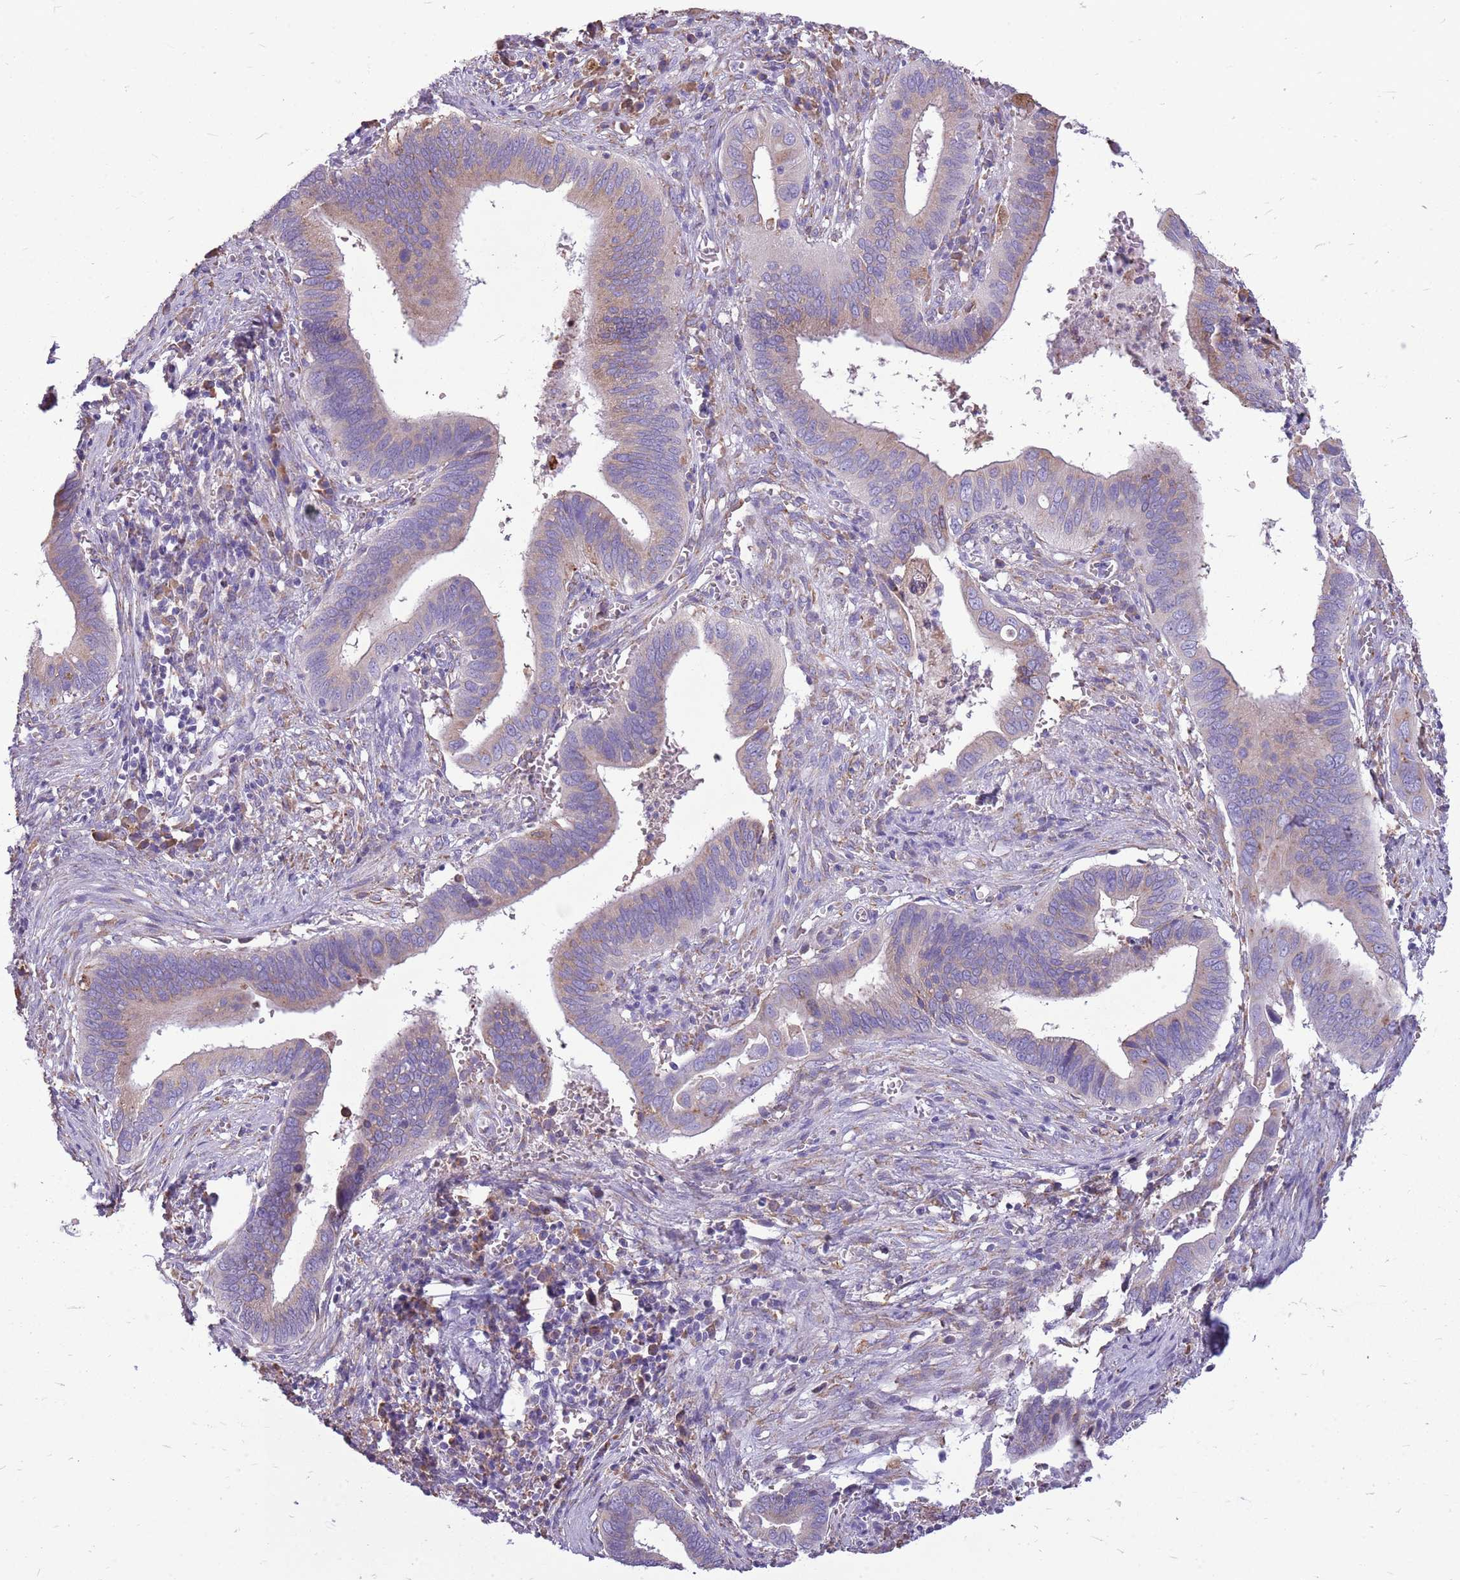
{"staining": {"intensity": "weak", "quantity": "25%-75%", "location": "cytoplasmic/membranous"}, "tissue": "cervical cancer", "cell_type": "Tumor cells", "image_type": "cancer", "snomed": [{"axis": "morphology", "description": "Adenocarcinoma, NOS"}, {"axis": "topography", "description": "Cervix"}], "caption": "DAB (3,3'-diaminobenzidine) immunohistochemical staining of cervical adenocarcinoma shows weak cytoplasmic/membranous protein staining in approximately 25%-75% of tumor cells. The staining is performed using DAB (3,3'-diaminobenzidine) brown chromogen to label protein expression. The nuclei are counter-stained blue using hematoxylin.", "gene": "KCTD19", "patient": {"sex": "female", "age": 42}}